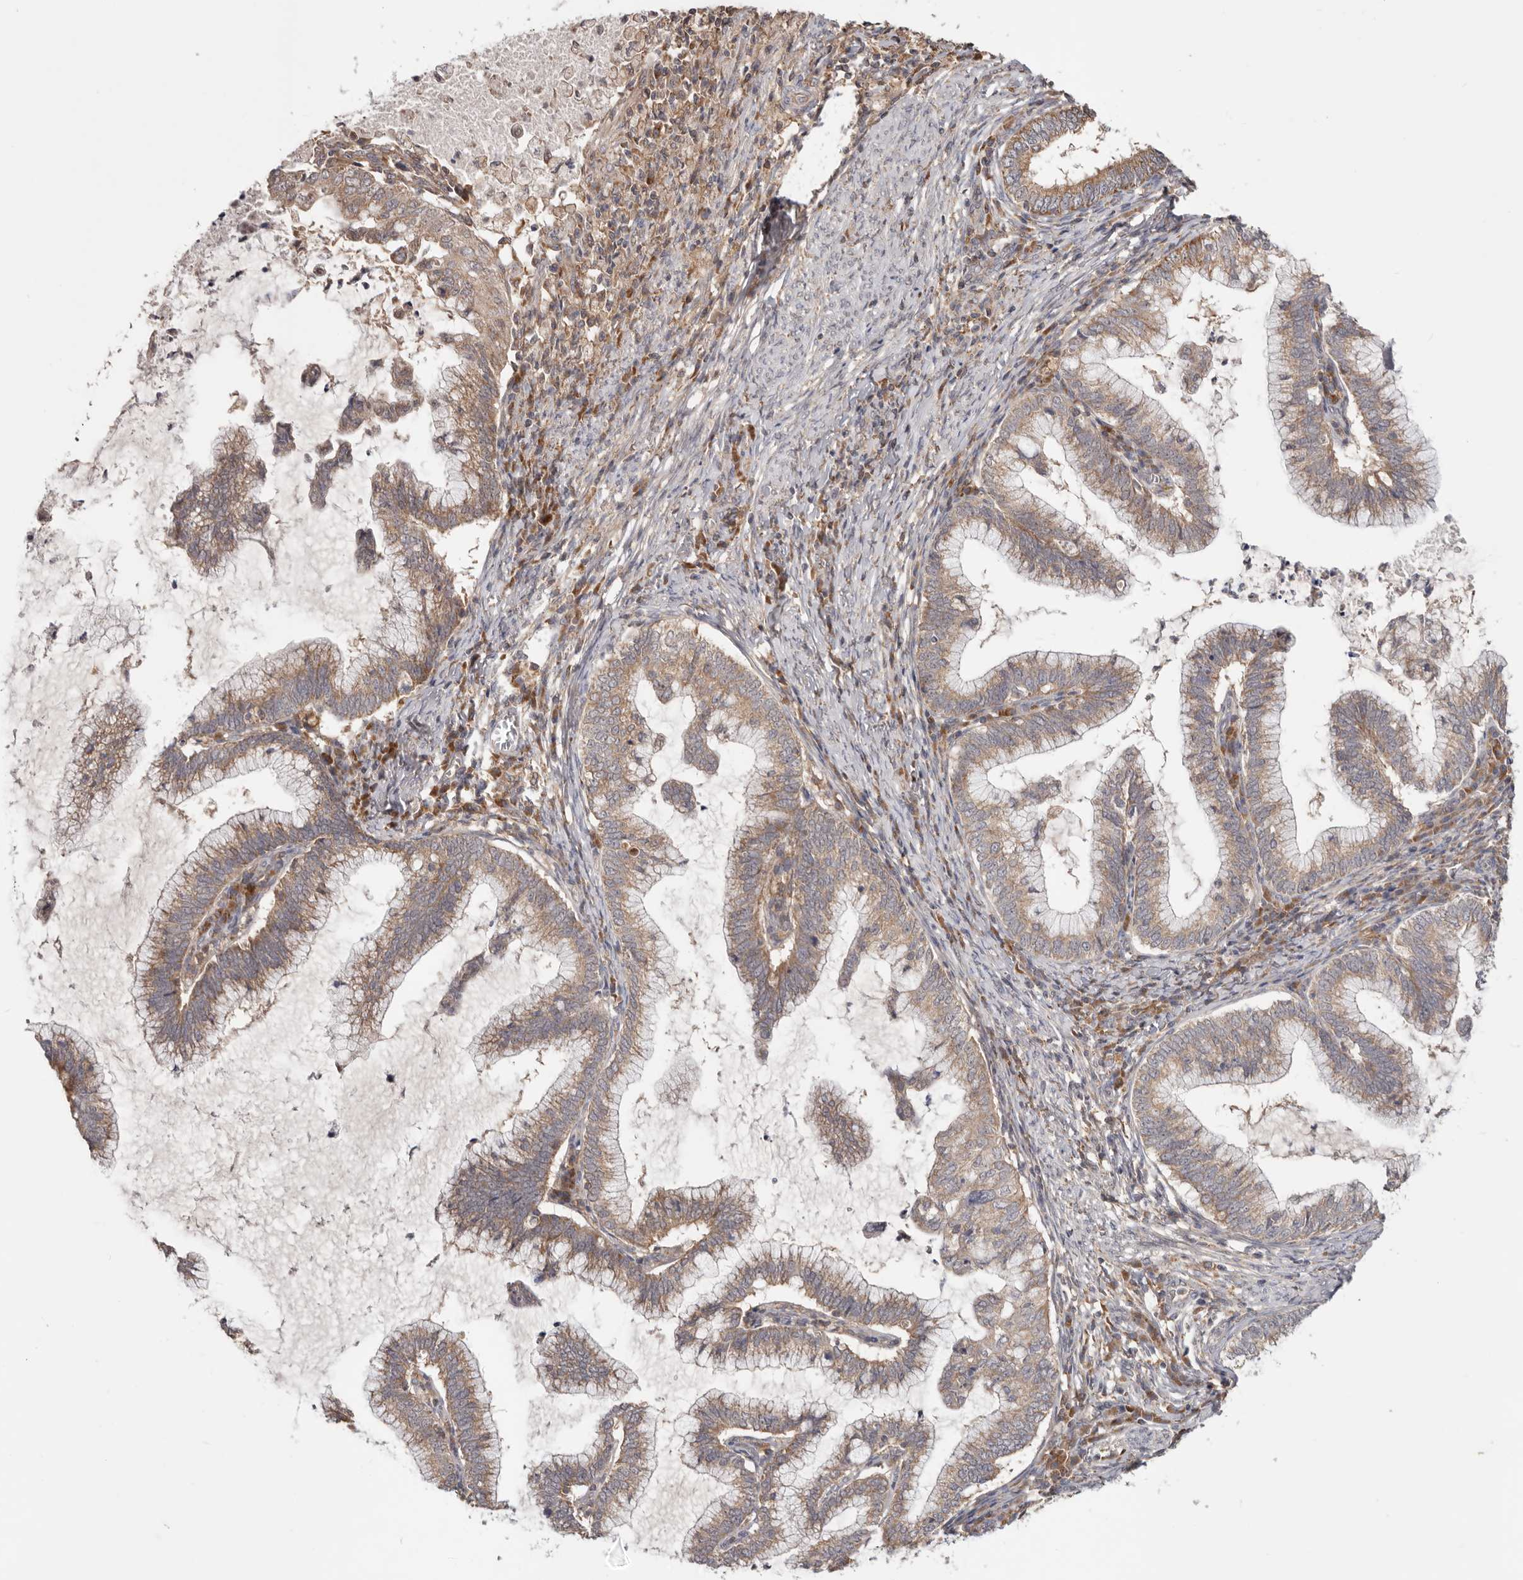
{"staining": {"intensity": "moderate", "quantity": ">75%", "location": "cytoplasmic/membranous"}, "tissue": "cervical cancer", "cell_type": "Tumor cells", "image_type": "cancer", "snomed": [{"axis": "morphology", "description": "Adenocarcinoma, NOS"}, {"axis": "topography", "description": "Cervix"}], "caption": "This image demonstrates adenocarcinoma (cervical) stained with immunohistochemistry to label a protein in brown. The cytoplasmic/membranous of tumor cells show moderate positivity for the protein. Nuclei are counter-stained blue.", "gene": "LRP6", "patient": {"sex": "female", "age": 36}}